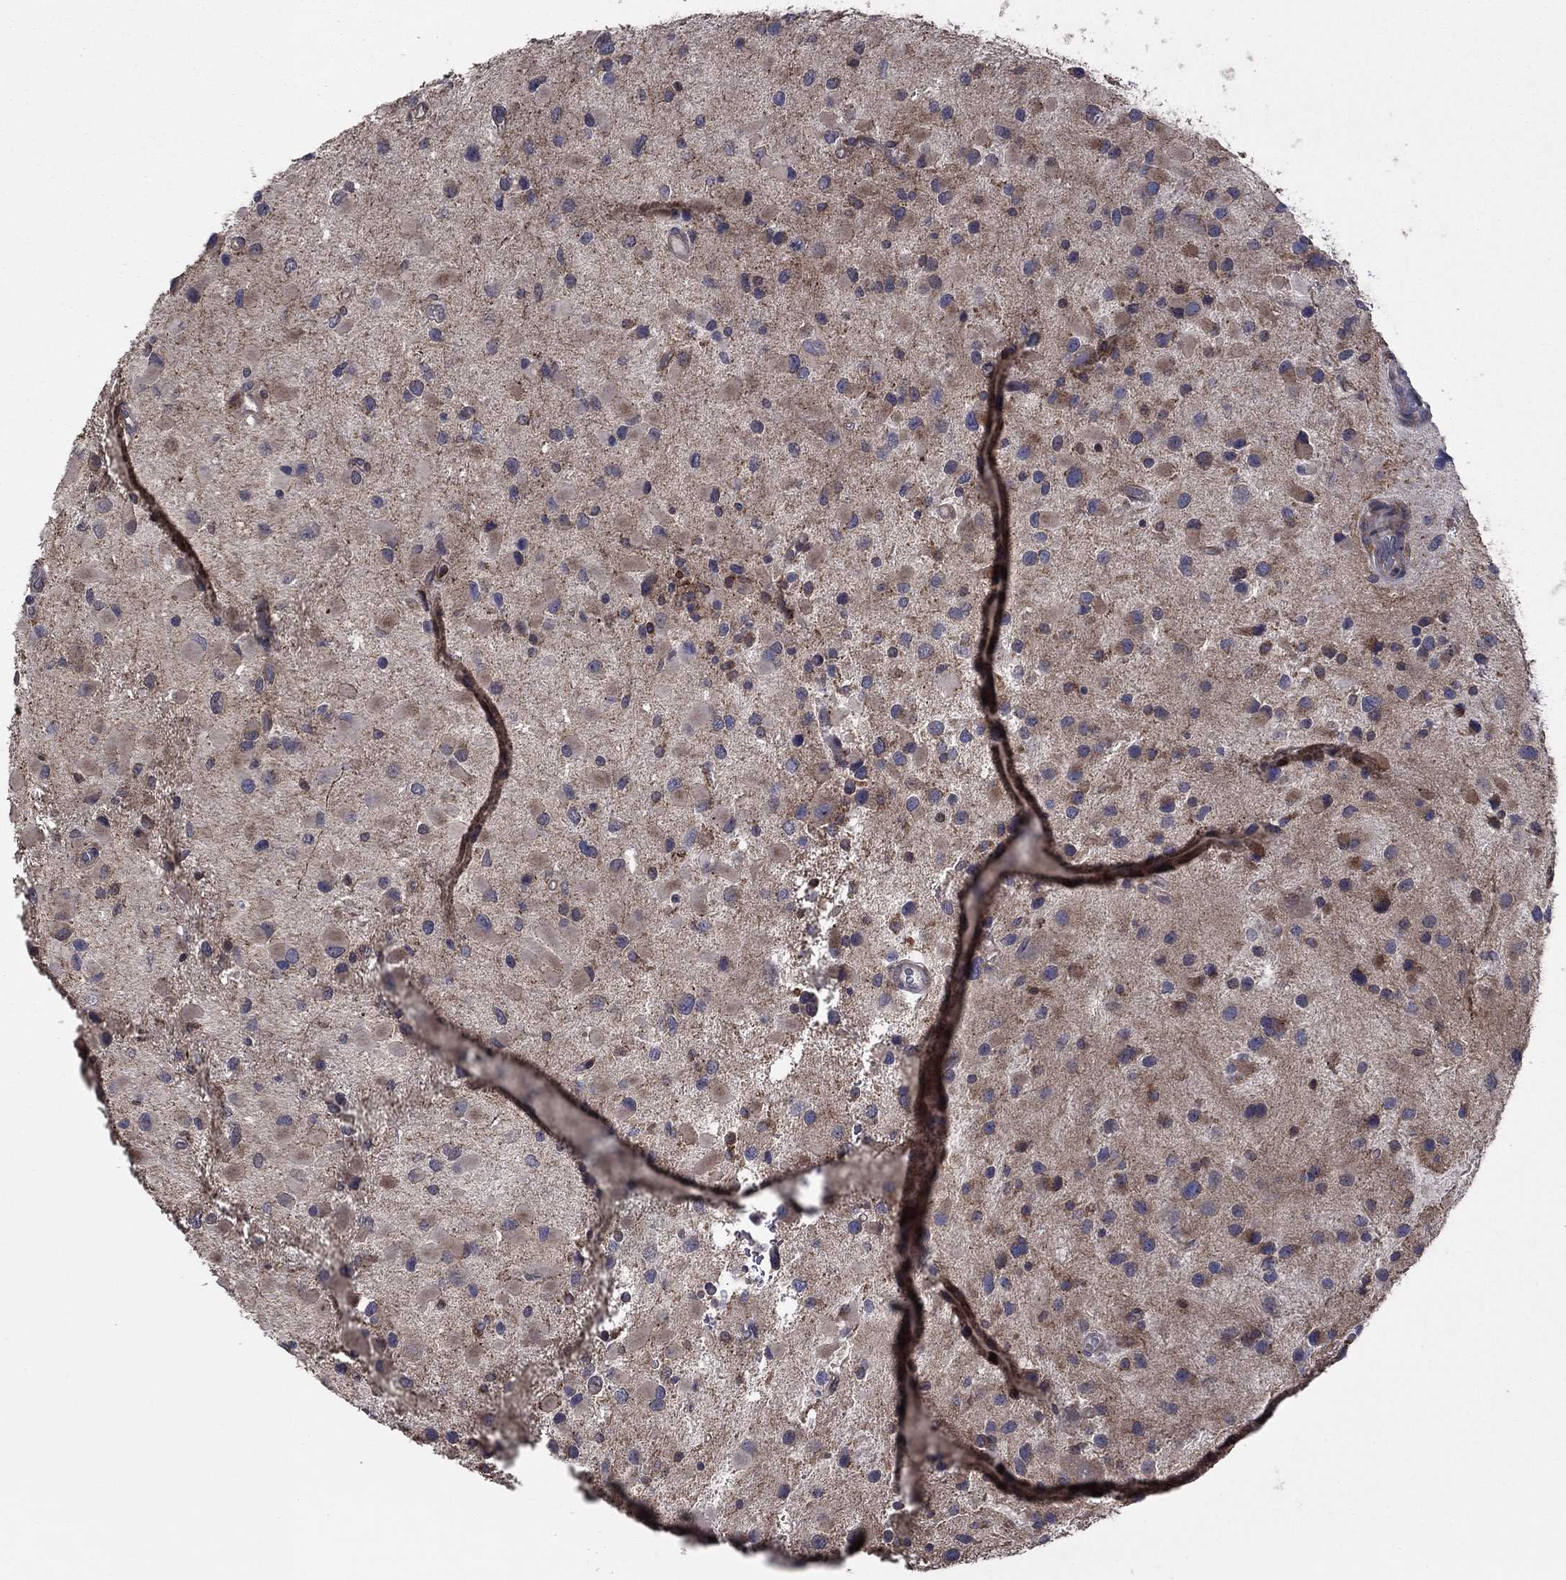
{"staining": {"intensity": "moderate", "quantity": "25%-75%", "location": "cytoplasmic/membranous"}, "tissue": "glioma", "cell_type": "Tumor cells", "image_type": "cancer", "snomed": [{"axis": "morphology", "description": "Glioma, malignant, Low grade"}, {"axis": "topography", "description": "Brain"}], "caption": "Immunohistochemistry (IHC) photomicrograph of neoplastic tissue: glioma stained using immunohistochemistry (IHC) shows medium levels of moderate protein expression localized specifically in the cytoplasmic/membranous of tumor cells, appearing as a cytoplasmic/membranous brown color.", "gene": "MEA1", "patient": {"sex": "female", "age": 32}}